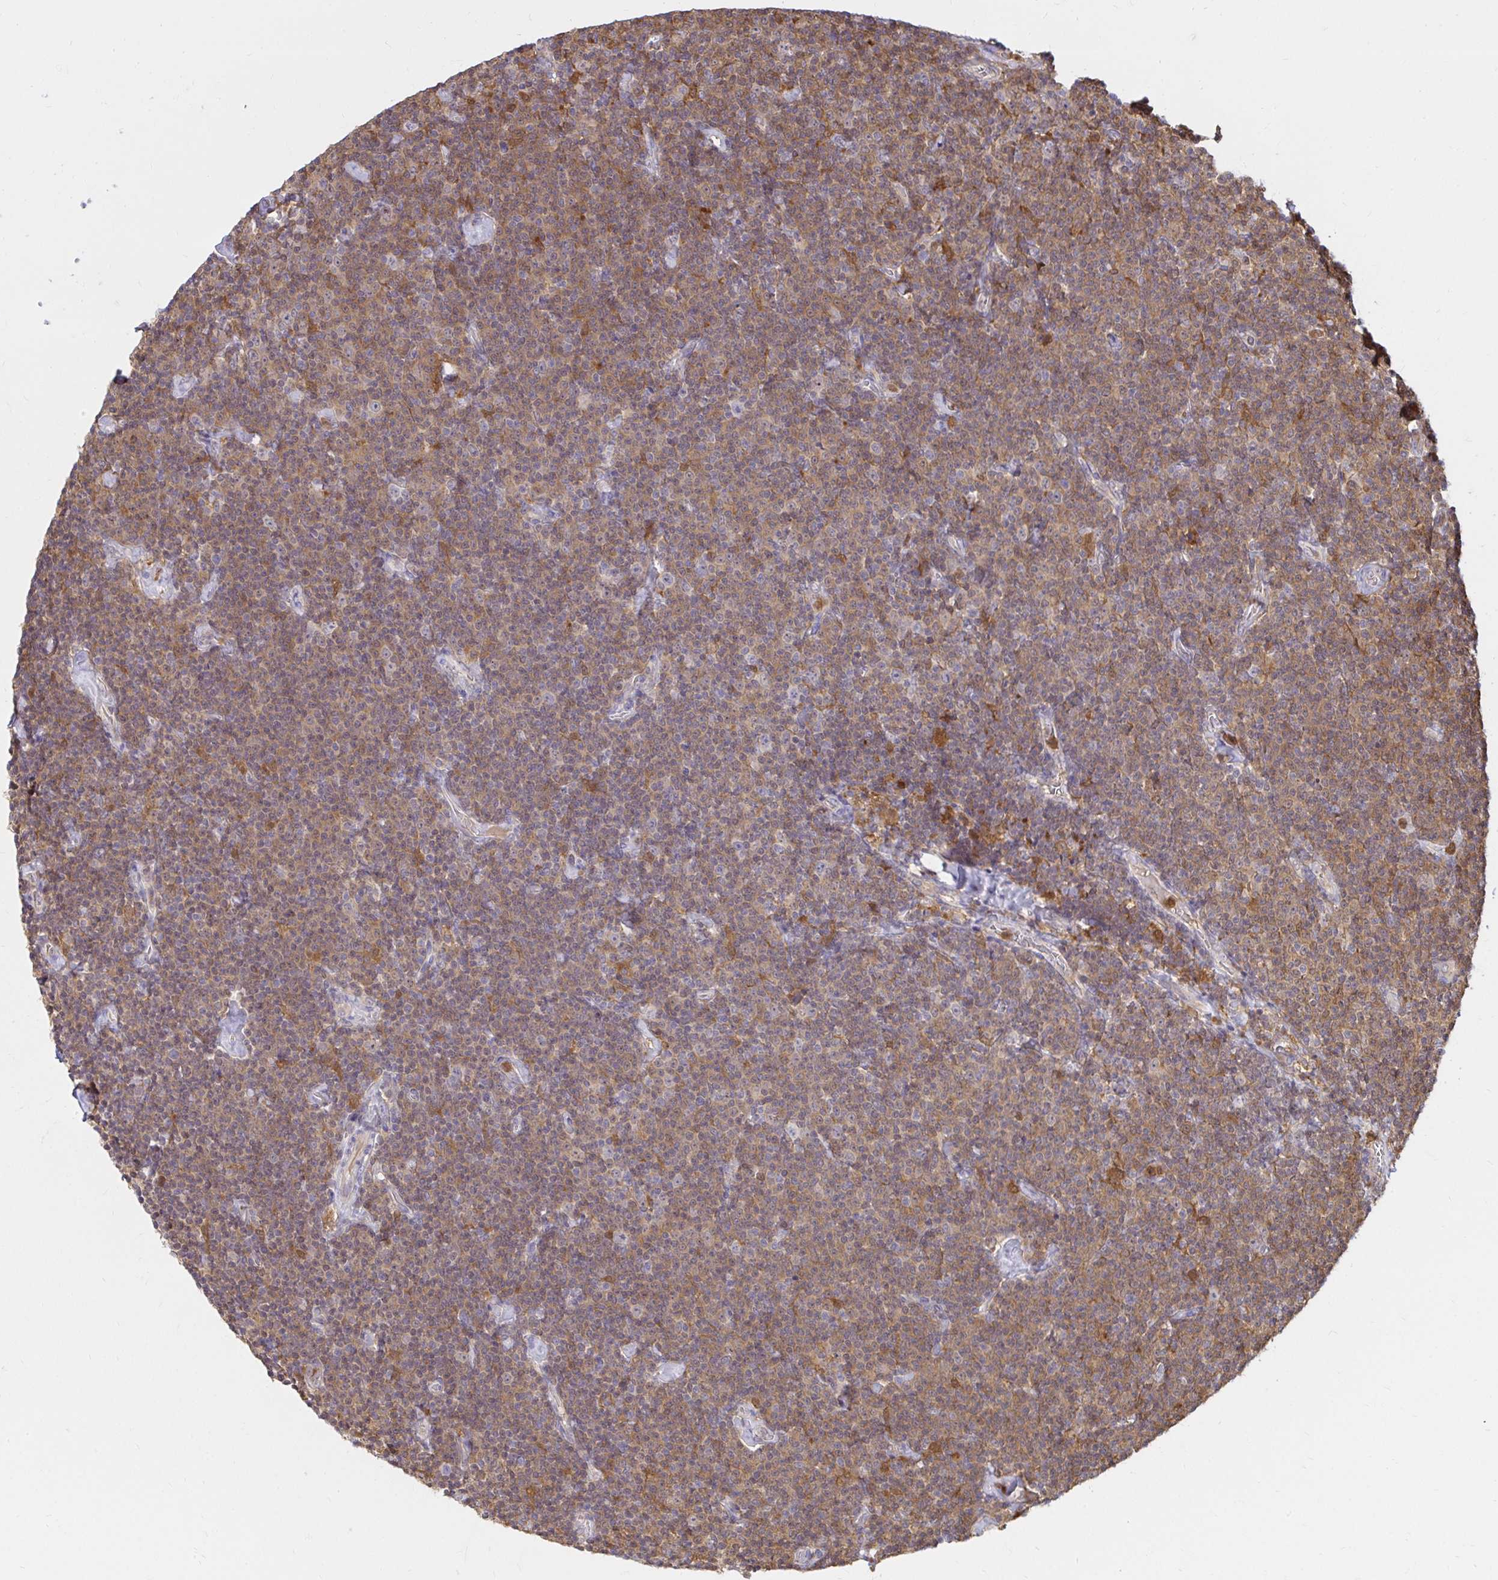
{"staining": {"intensity": "moderate", "quantity": ">75%", "location": "cytoplasmic/membranous"}, "tissue": "lymphoma", "cell_type": "Tumor cells", "image_type": "cancer", "snomed": [{"axis": "morphology", "description": "Malignant lymphoma, non-Hodgkin's type, Low grade"}, {"axis": "topography", "description": "Lymph node"}], "caption": "Brown immunohistochemical staining in lymphoma displays moderate cytoplasmic/membranous positivity in about >75% of tumor cells.", "gene": "PYCARD", "patient": {"sex": "male", "age": 81}}